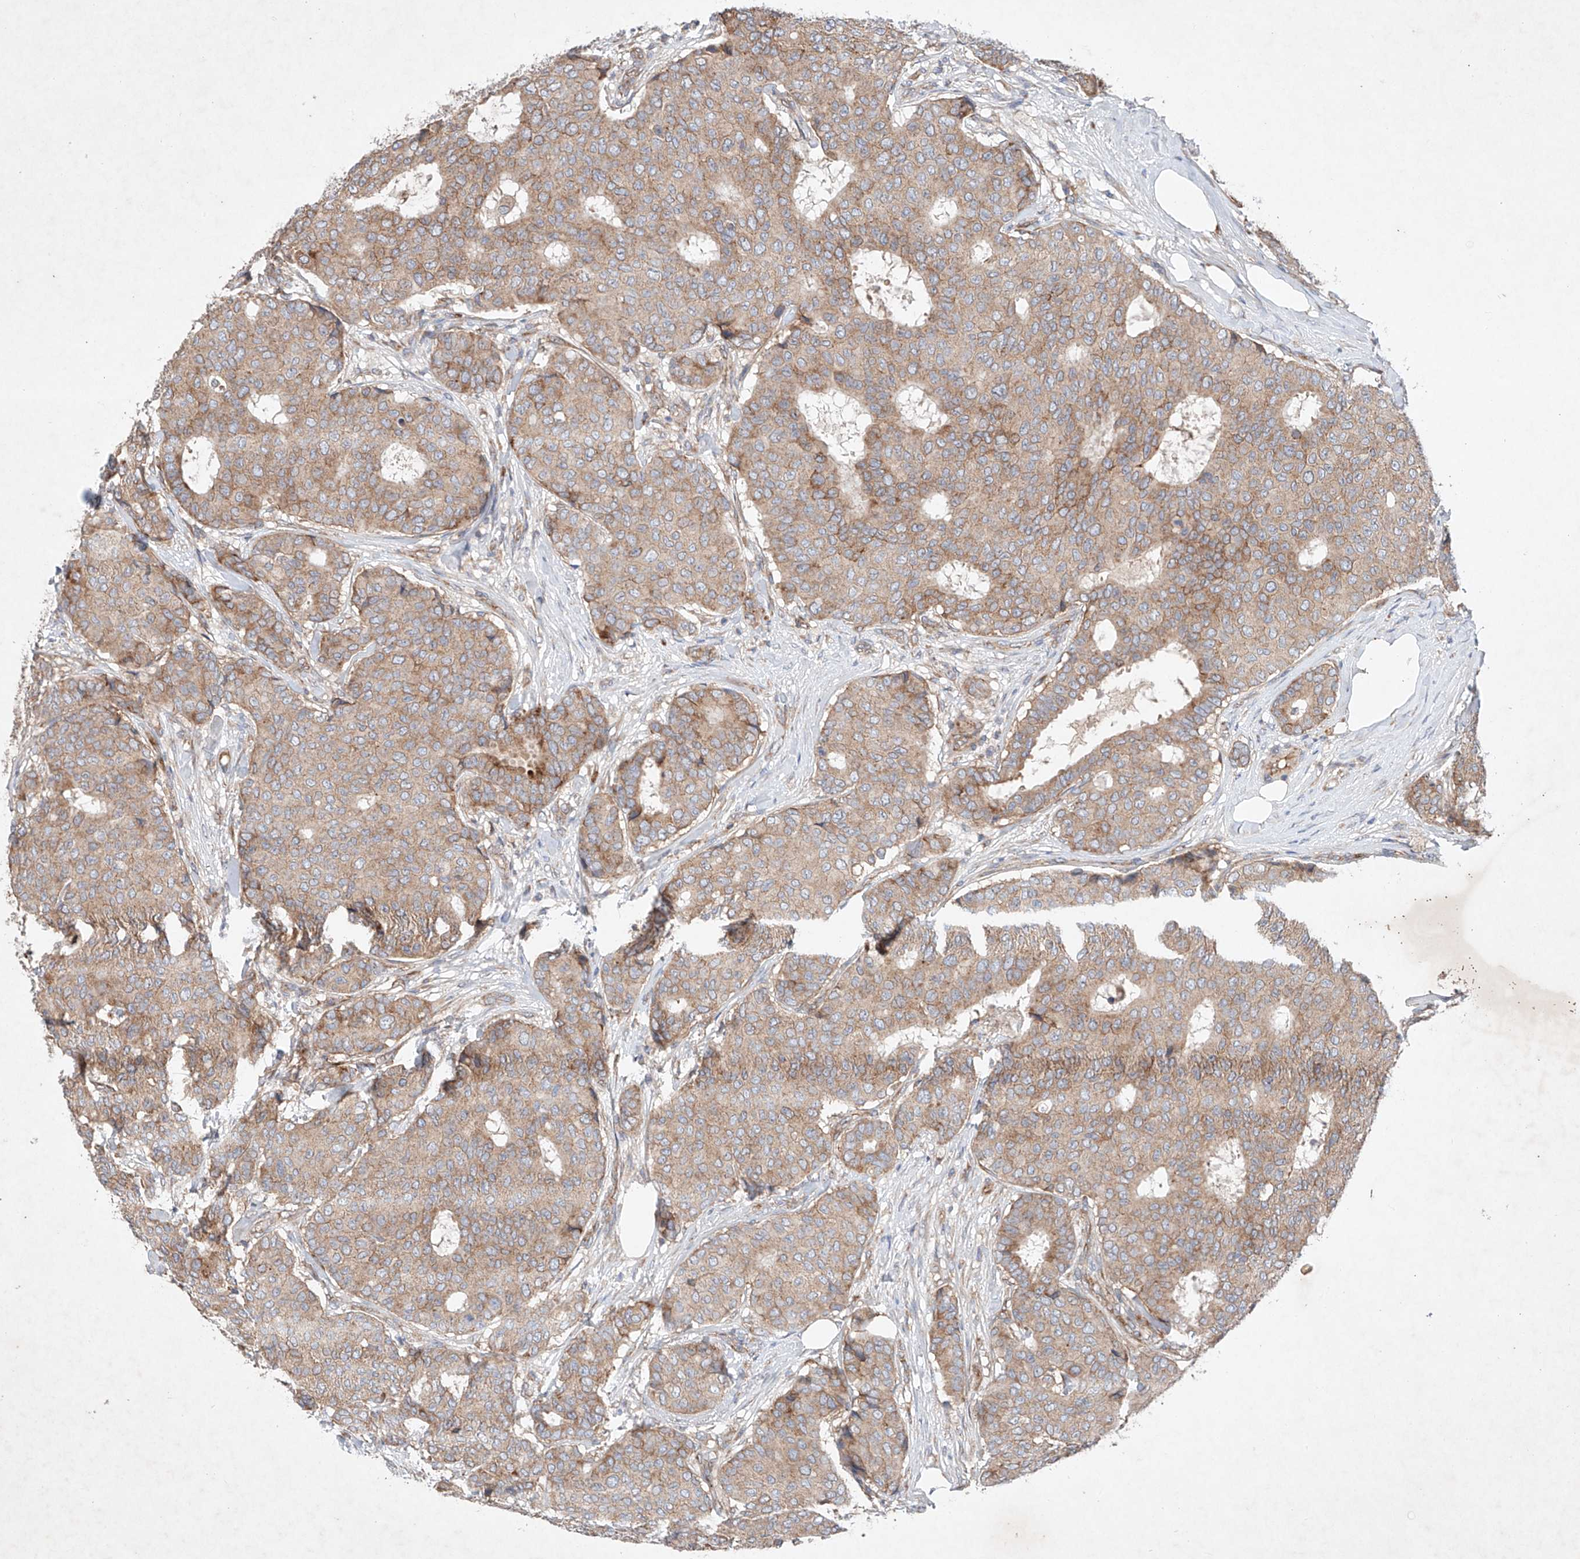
{"staining": {"intensity": "weak", "quantity": ">75%", "location": "cytoplasmic/membranous"}, "tissue": "breast cancer", "cell_type": "Tumor cells", "image_type": "cancer", "snomed": [{"axis": "morphology", "description": "Duct carcinoma"}, {"axis": "topography", "description": "Breast"}], "caption": "Immunohistochemical staining of breast cancer (infiltrating ductal carcinoma) exhibits low levels of weak cytoplasmic/membranous positivity in about >75% of tumor cells.", "gene": "FASTK", "patient": {"sex": "female", "age": 75}}